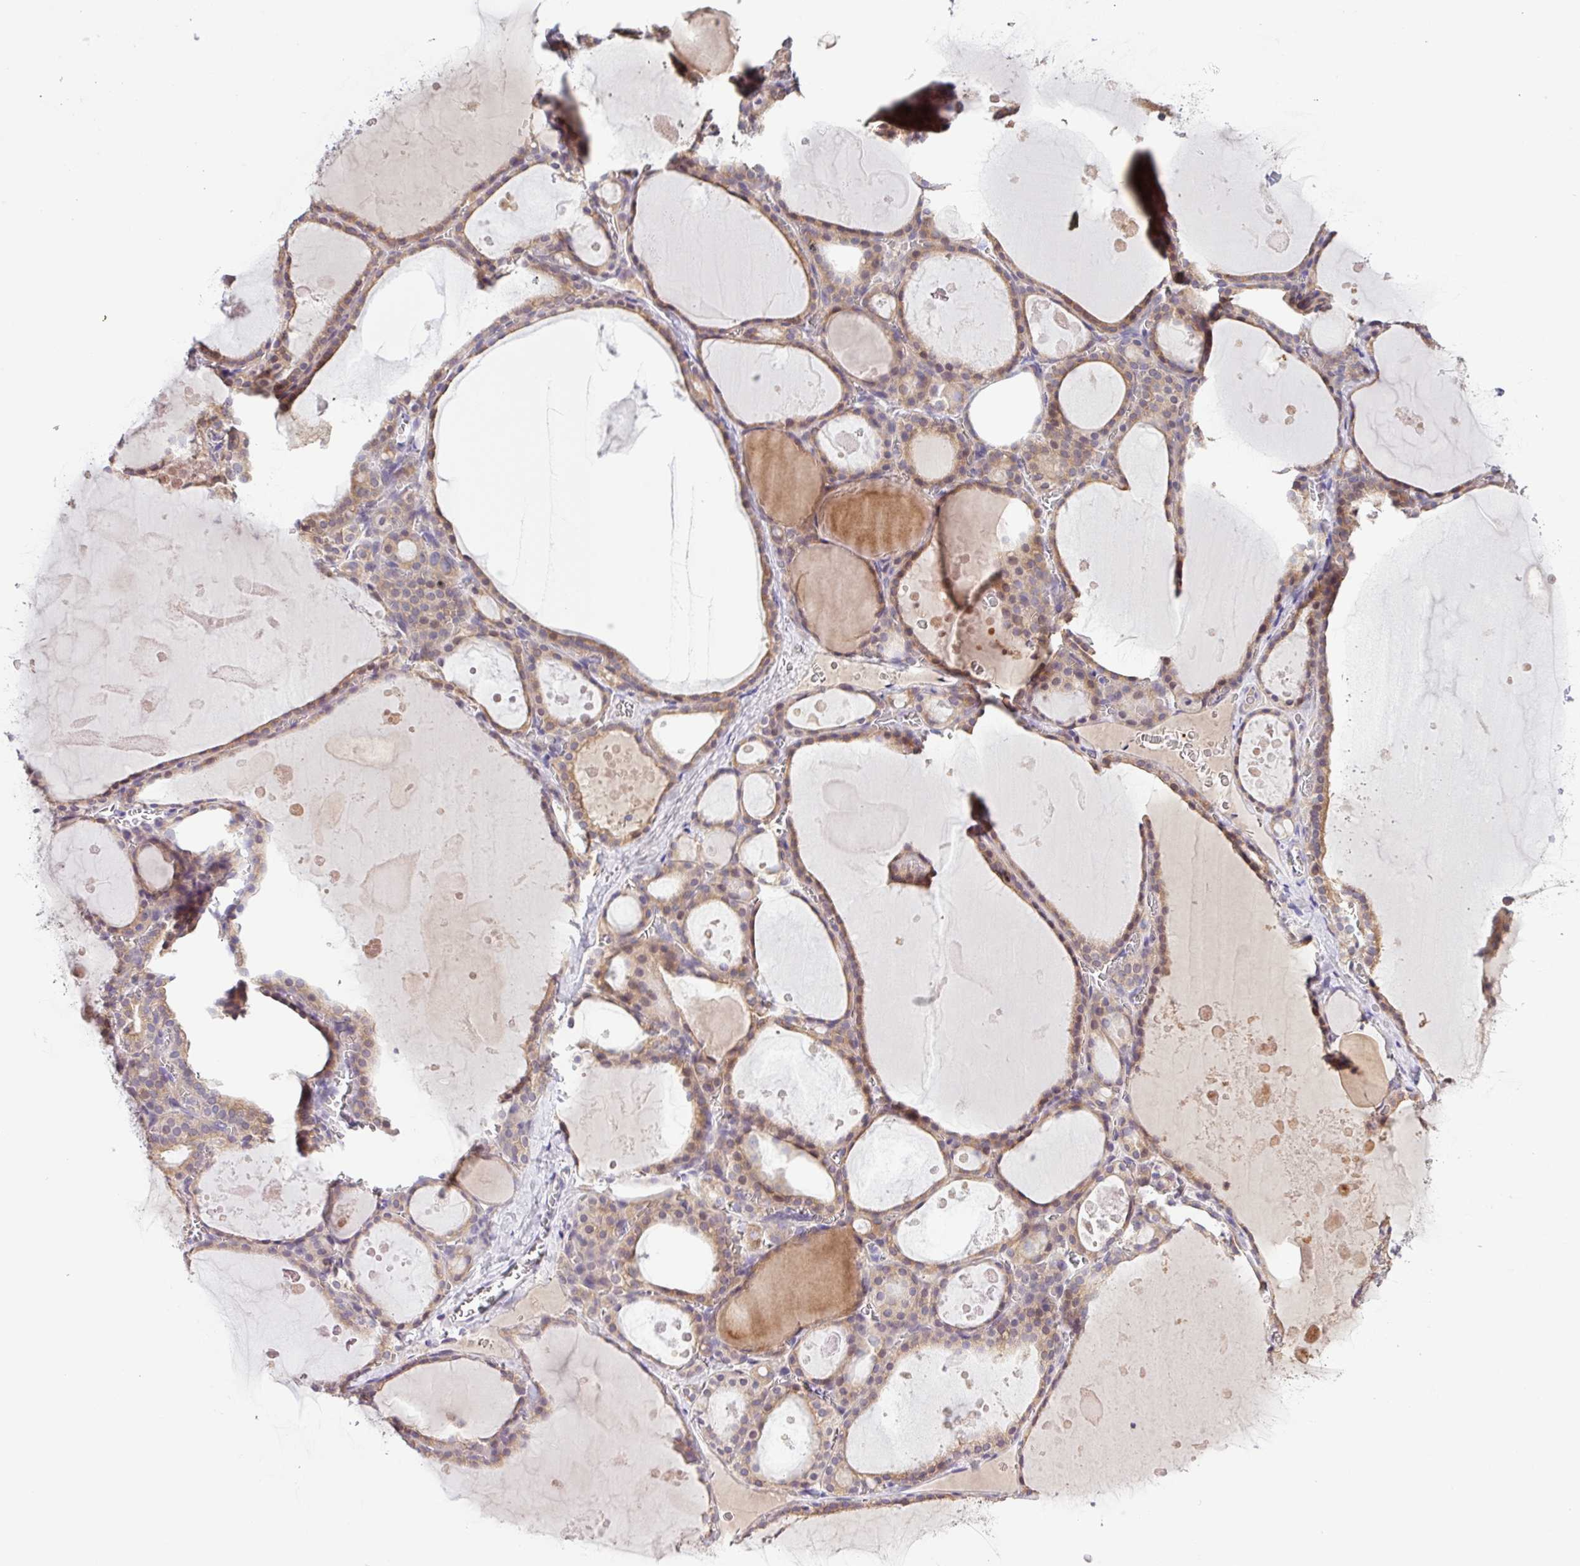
{"staining": {"intensity": "moderate", "quantity": "25%-75%", "location": "cytoplasmic/membranous"}, "tissue": "thyroid gland", "cell_type": "Glandular cells", "image_type": "normal", "snomed": [{"axis": "morphology", "description": "Normal tissue, NOS"}, {"axis": "topography", "description": "Thyroid gland"}], "caption": "Approximately 25%-75% of glandular cells in benign human thyroid gland exhibit moderate cytoplasmic/membranous protein staining as visualized by brown immunohistochemical staining.", "gene": "SFTPB", "patient": {"sex": "male", "age": 56}}